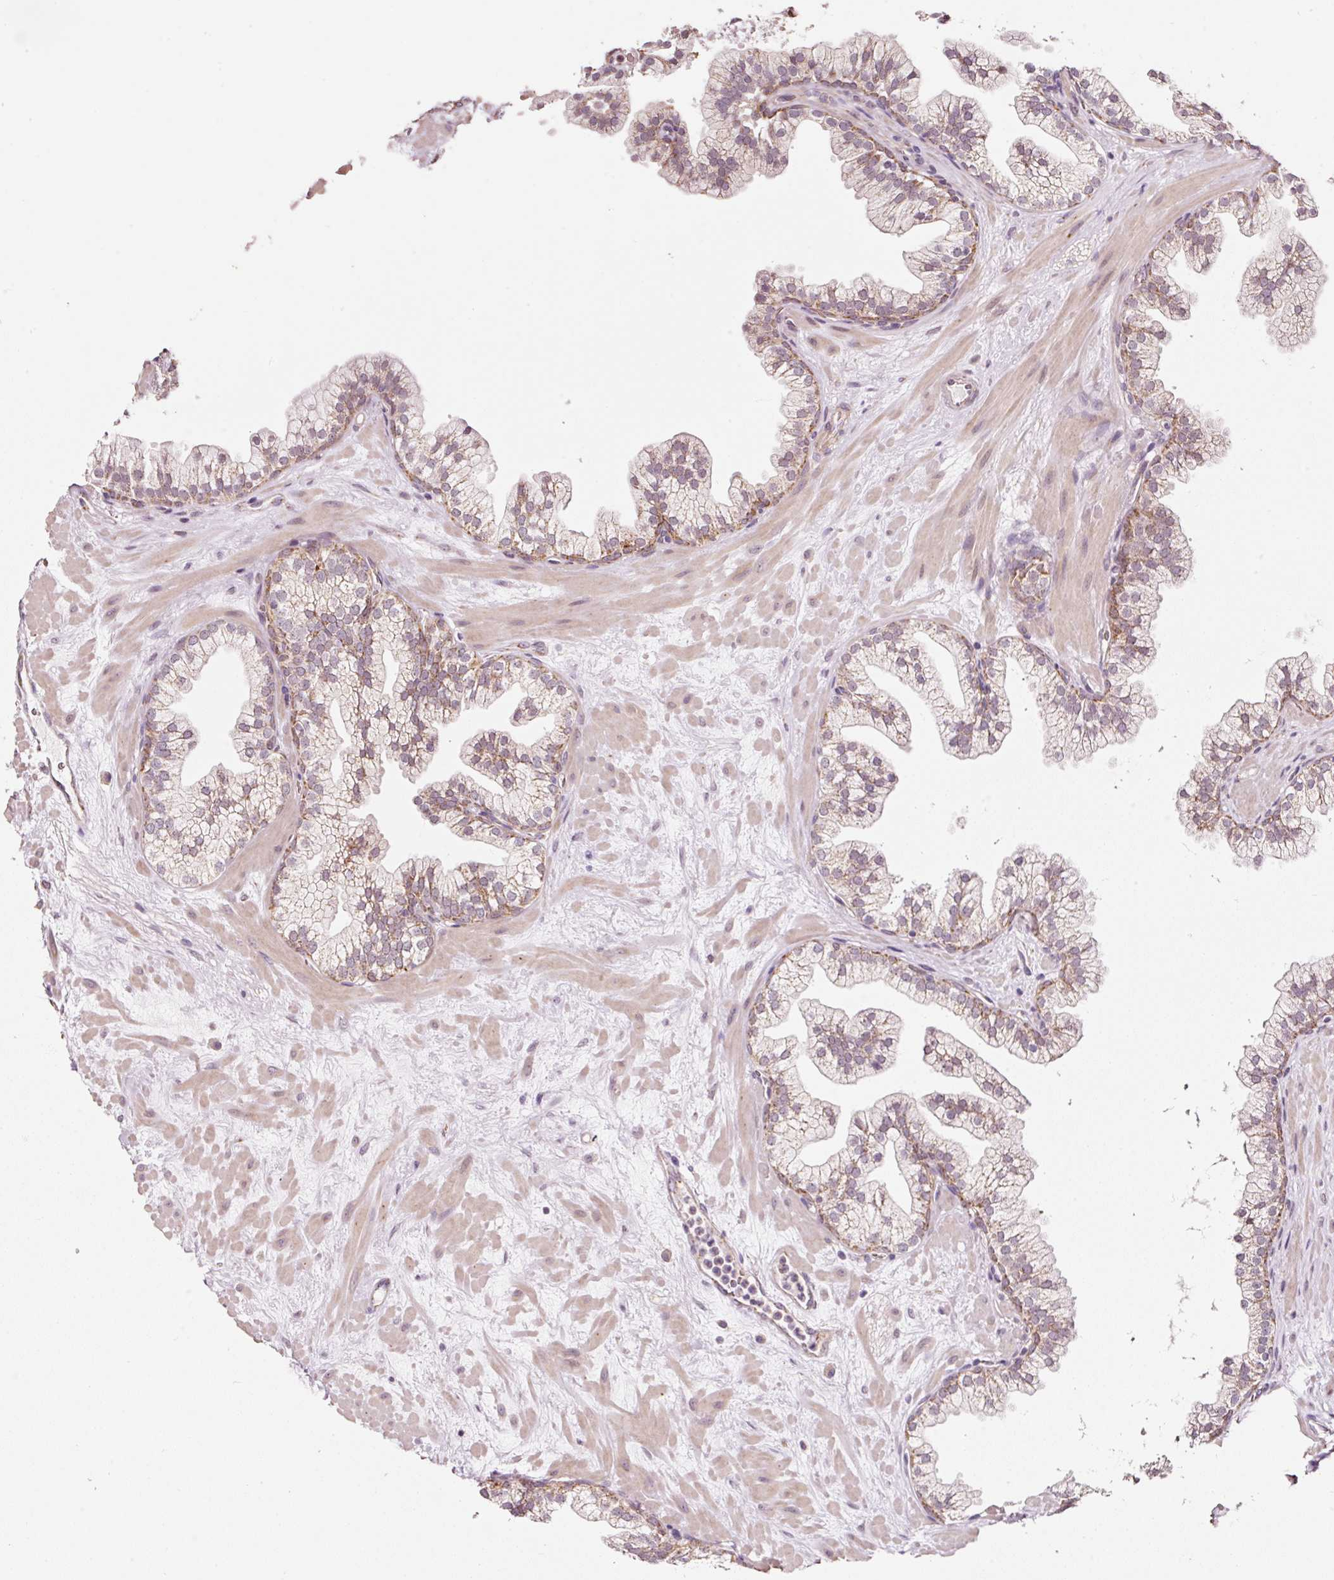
{"staining": {"intensity": "moderate", "quantity": "25%-75%", "location": "cytoplasmic/membranous"}, "tissue": "prostate", "cell_type": "Glandular cells", "image_type": "normal", "snomed": [{"axis": "morphology", "description": "Normal tissue, NOS"}, {"axis": "topography", "description": "Prostate"}, {"axis": "topography", "description": "Peripheral nerve tissue"}], "caption": "The immunohistochemical stain labels moderate cytoplasmic/membranous expression in glandular cells of unremarkable prostate.", "gene": "ZNF460", "patient": {"sex": "male", "age": 61}}